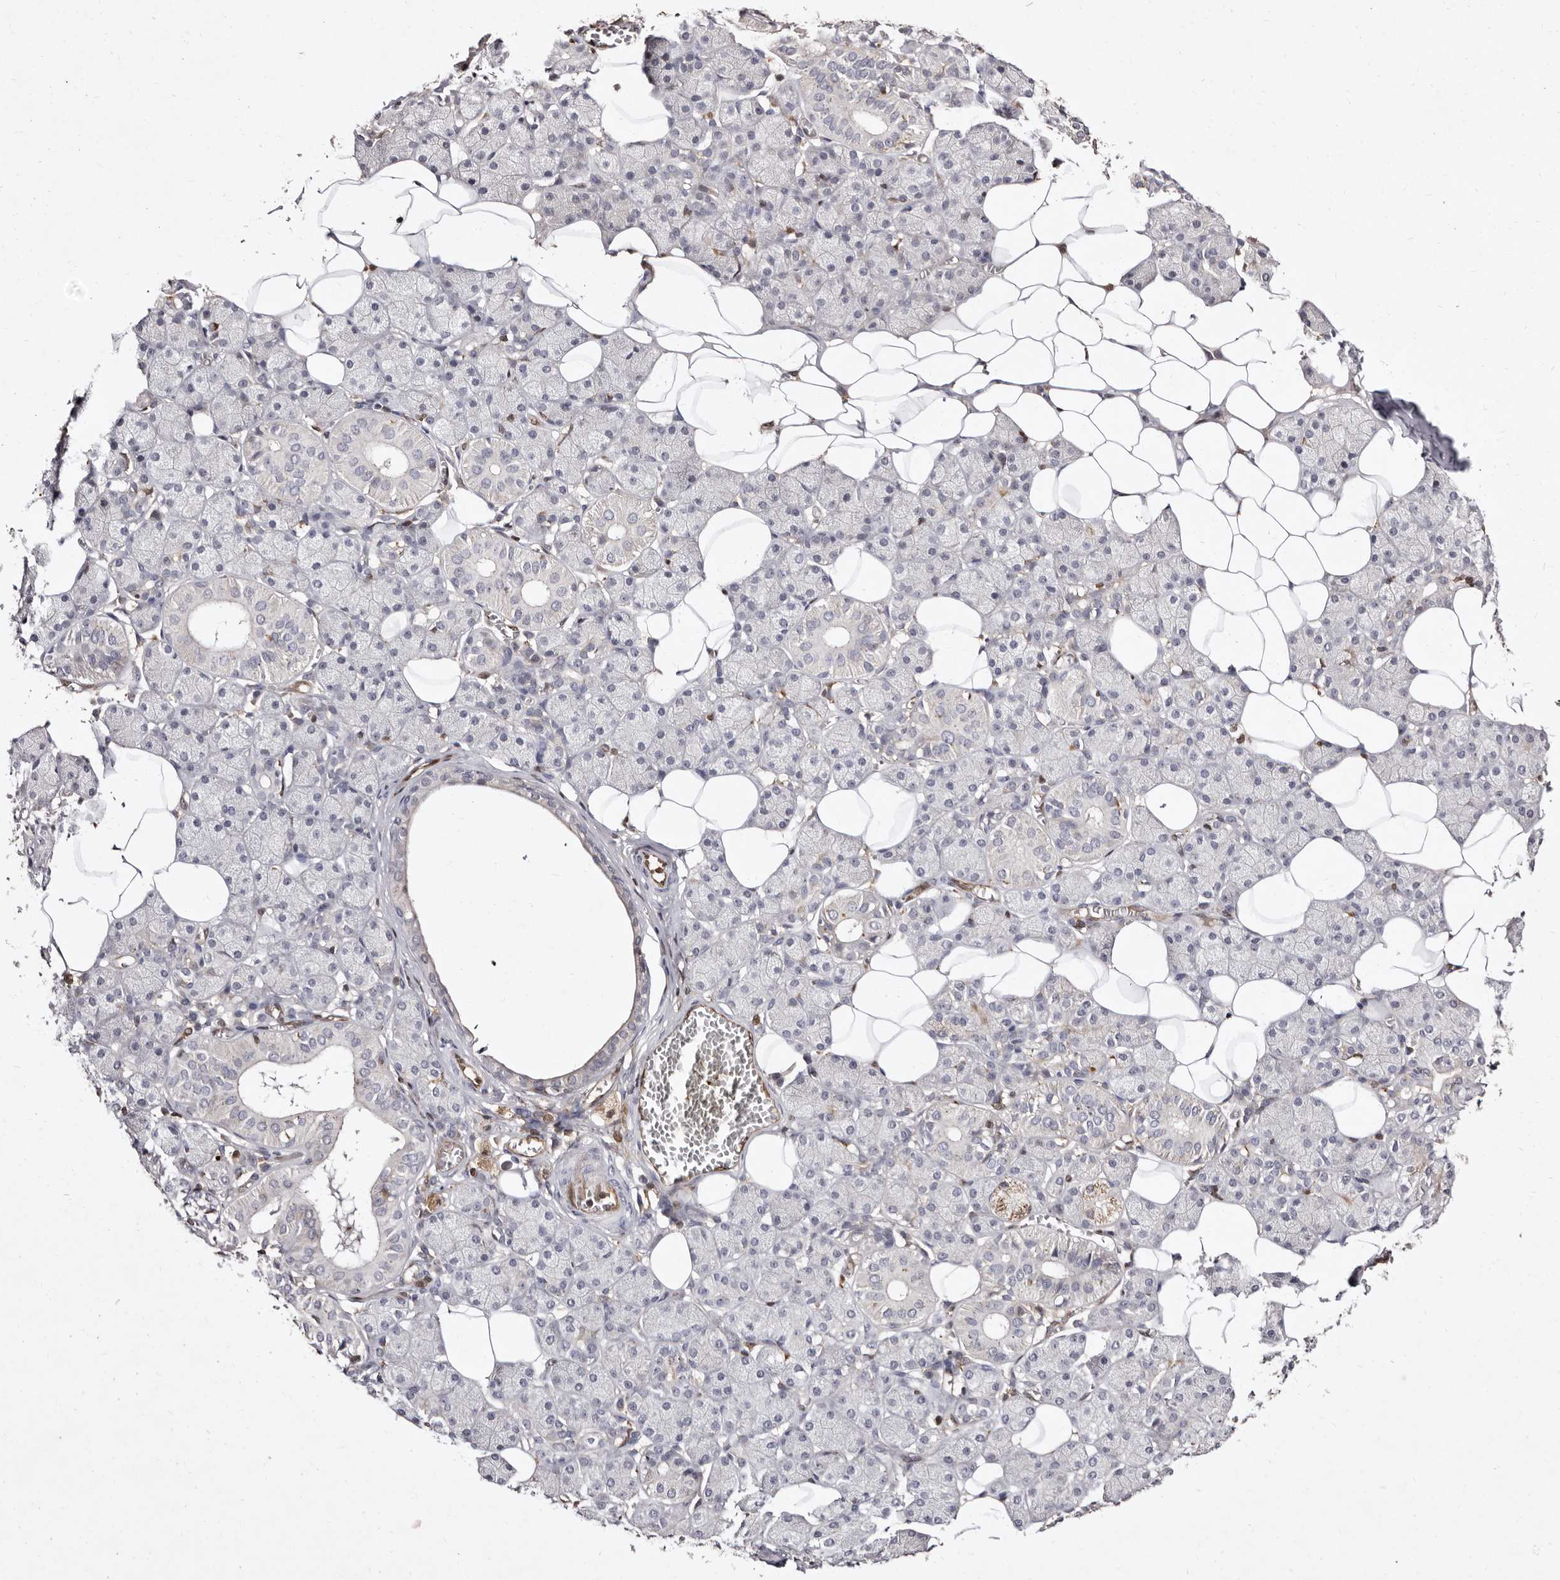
{"staining": {"intensity": "weak", "quantity": "25%-75%", "location": "cytoplasmic/membranous"}, "tissue": "salivary gland", "cell_type": "Glandular cells", "image_type": "normal", "snomed": [{"axis": "morphology", "description": "Normal tissue, NOS"}, {"axis": "topography", "description": "Salivary gland"}], "caption": "Protein expression analysis of benign salivary gland demonstrates weak cytoplasmic/membranous positivity in about 25%-75% of glandular cells.", "gene": "GIMAP4", "patient": {"sex": "female", "age": 33}}